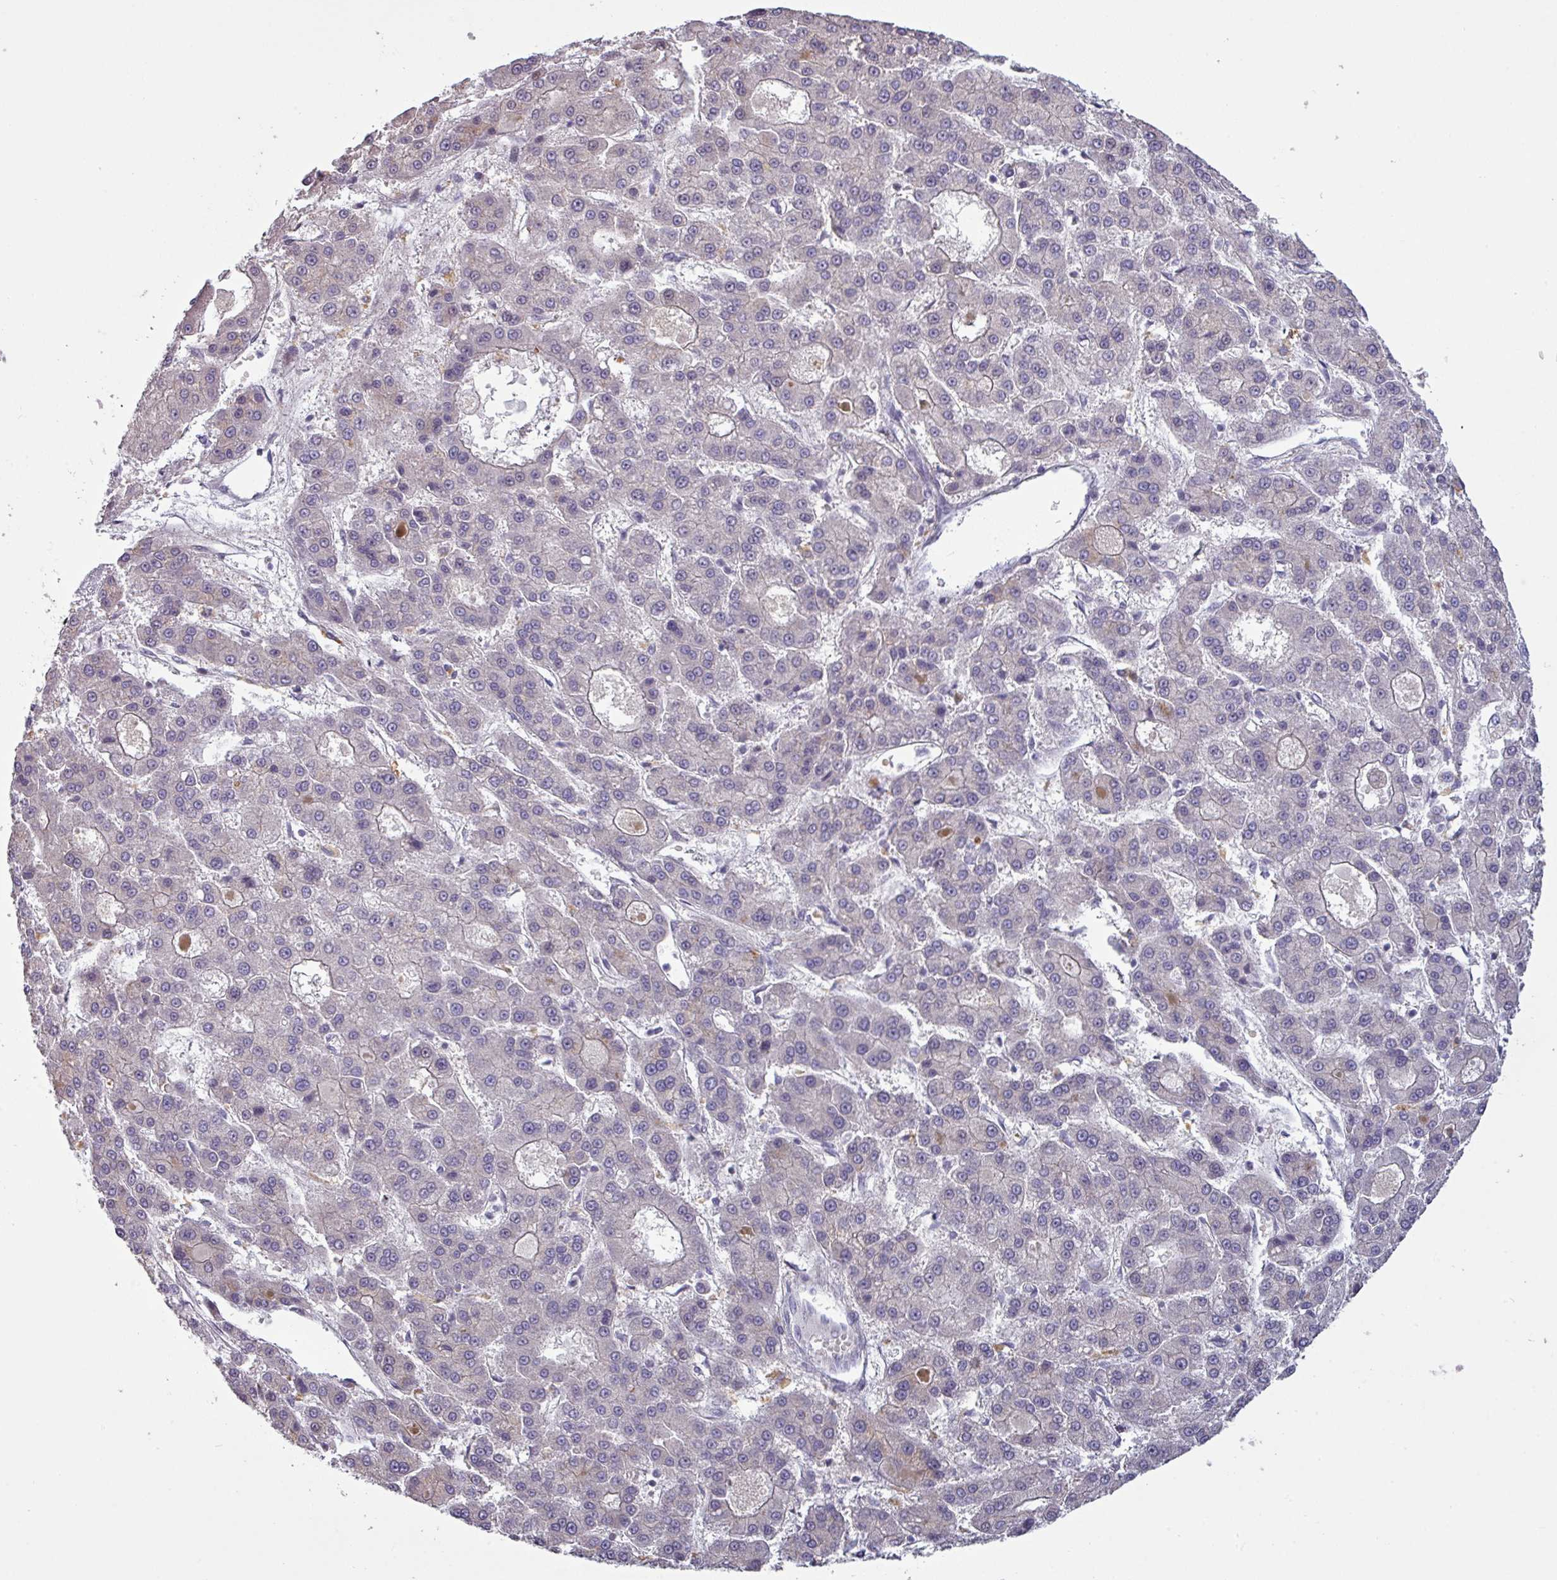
{"staining": {"intensity": "weak", "quantity": "<25%", "location": "cytoplasmic/membranous"}, "tissue": "liver cancer", "cell_type": "Tumor cells", "image_type": "cancer", "snomed": [{"axis": "morphology", "description": "Carcinoma, Hepatocellular, NOS"}, {"axis": "topography", "description": "Liver"}], "caption": "Human liver cancer (hepatocellular carcinoma) stained for a protein using immunohistochemistry exhibits no expression in tumor cells.", "gene": "C2orf16", "patient": {"sex": "male", "age": 70}}